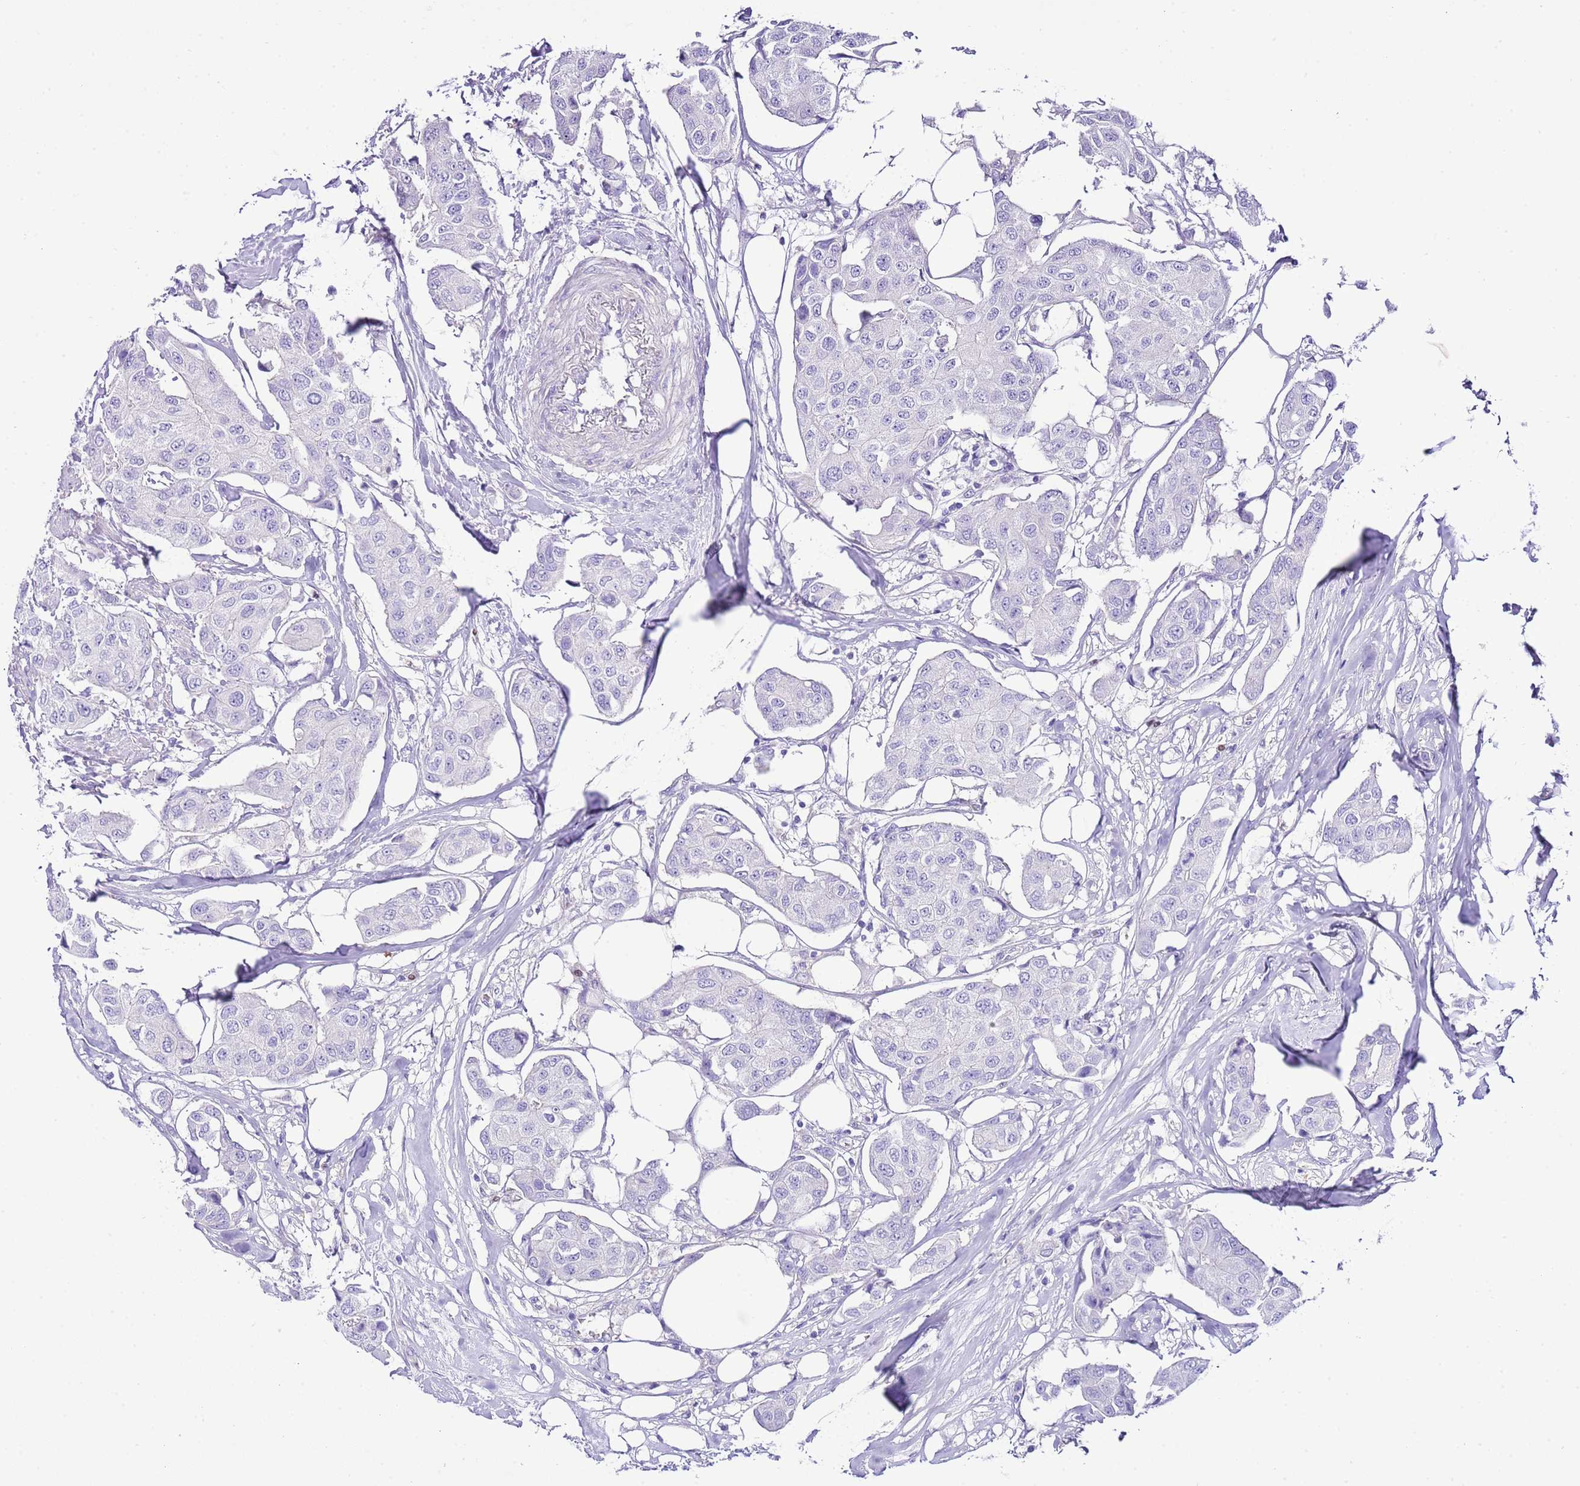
{"staining": {"intensity": "negative", "quantity": "none", "location": "none"}, "tissue": "breast cancer", "cell_type": "Tumor cells", "image_type": "cancer", "snomed": [{"axis": "morphology", "description": "Duct carcinoma"}, {"axis": "topography", "description": "Breast"}, {"axis": "topography", "description": "Lymph node"}], "caption": "Breast cancer (intraductal carcinoma) stained for a protein using immunohistochemistry exhibits no expression tumor cells.", "gene": "BHLHA15", "patient": {"sex": "female", "age": 80}}